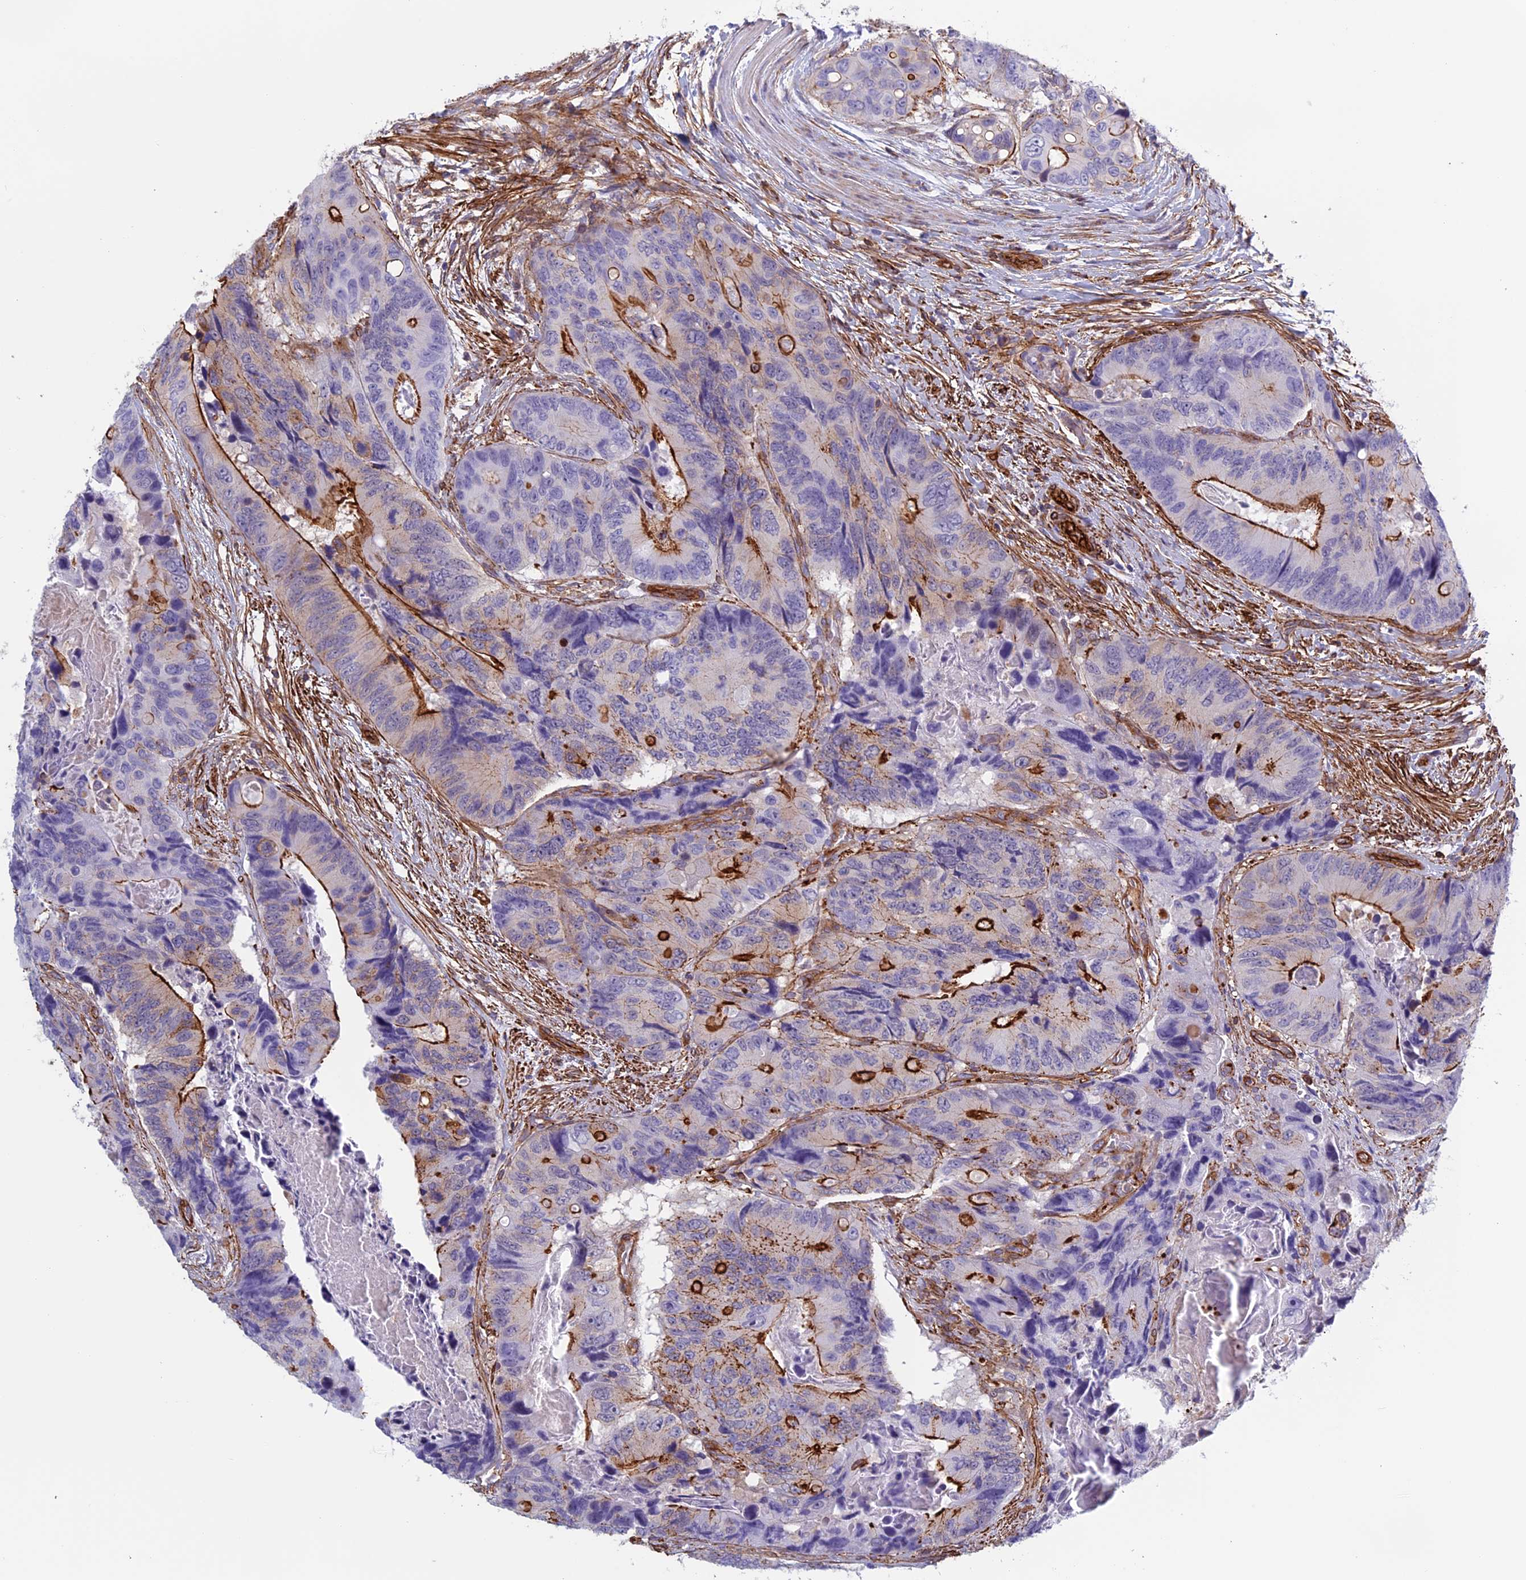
{"staining": {"intensity": "strong", "quantity": "<25%", "location": "cytoplasmic/membranous"}, "tissue": "colorectal cancer", "cell_type": "Tumor cells", "image_type": "cancer", "snomed": [{"axis": "morphology", "description": "Adenocarcinoma, NOS"}, {"axis": "topography", "description": "Colon"}], "caption": "Colorectal cancer (adenocarcinoma) tissue exhibits strong cytoplasmic/membranous staining in approximately <25% of tumor cells, visualized by immunohistochemistry.", "gene": "ANGPTL2", "patient": {"sex": "male", "age": 84}}